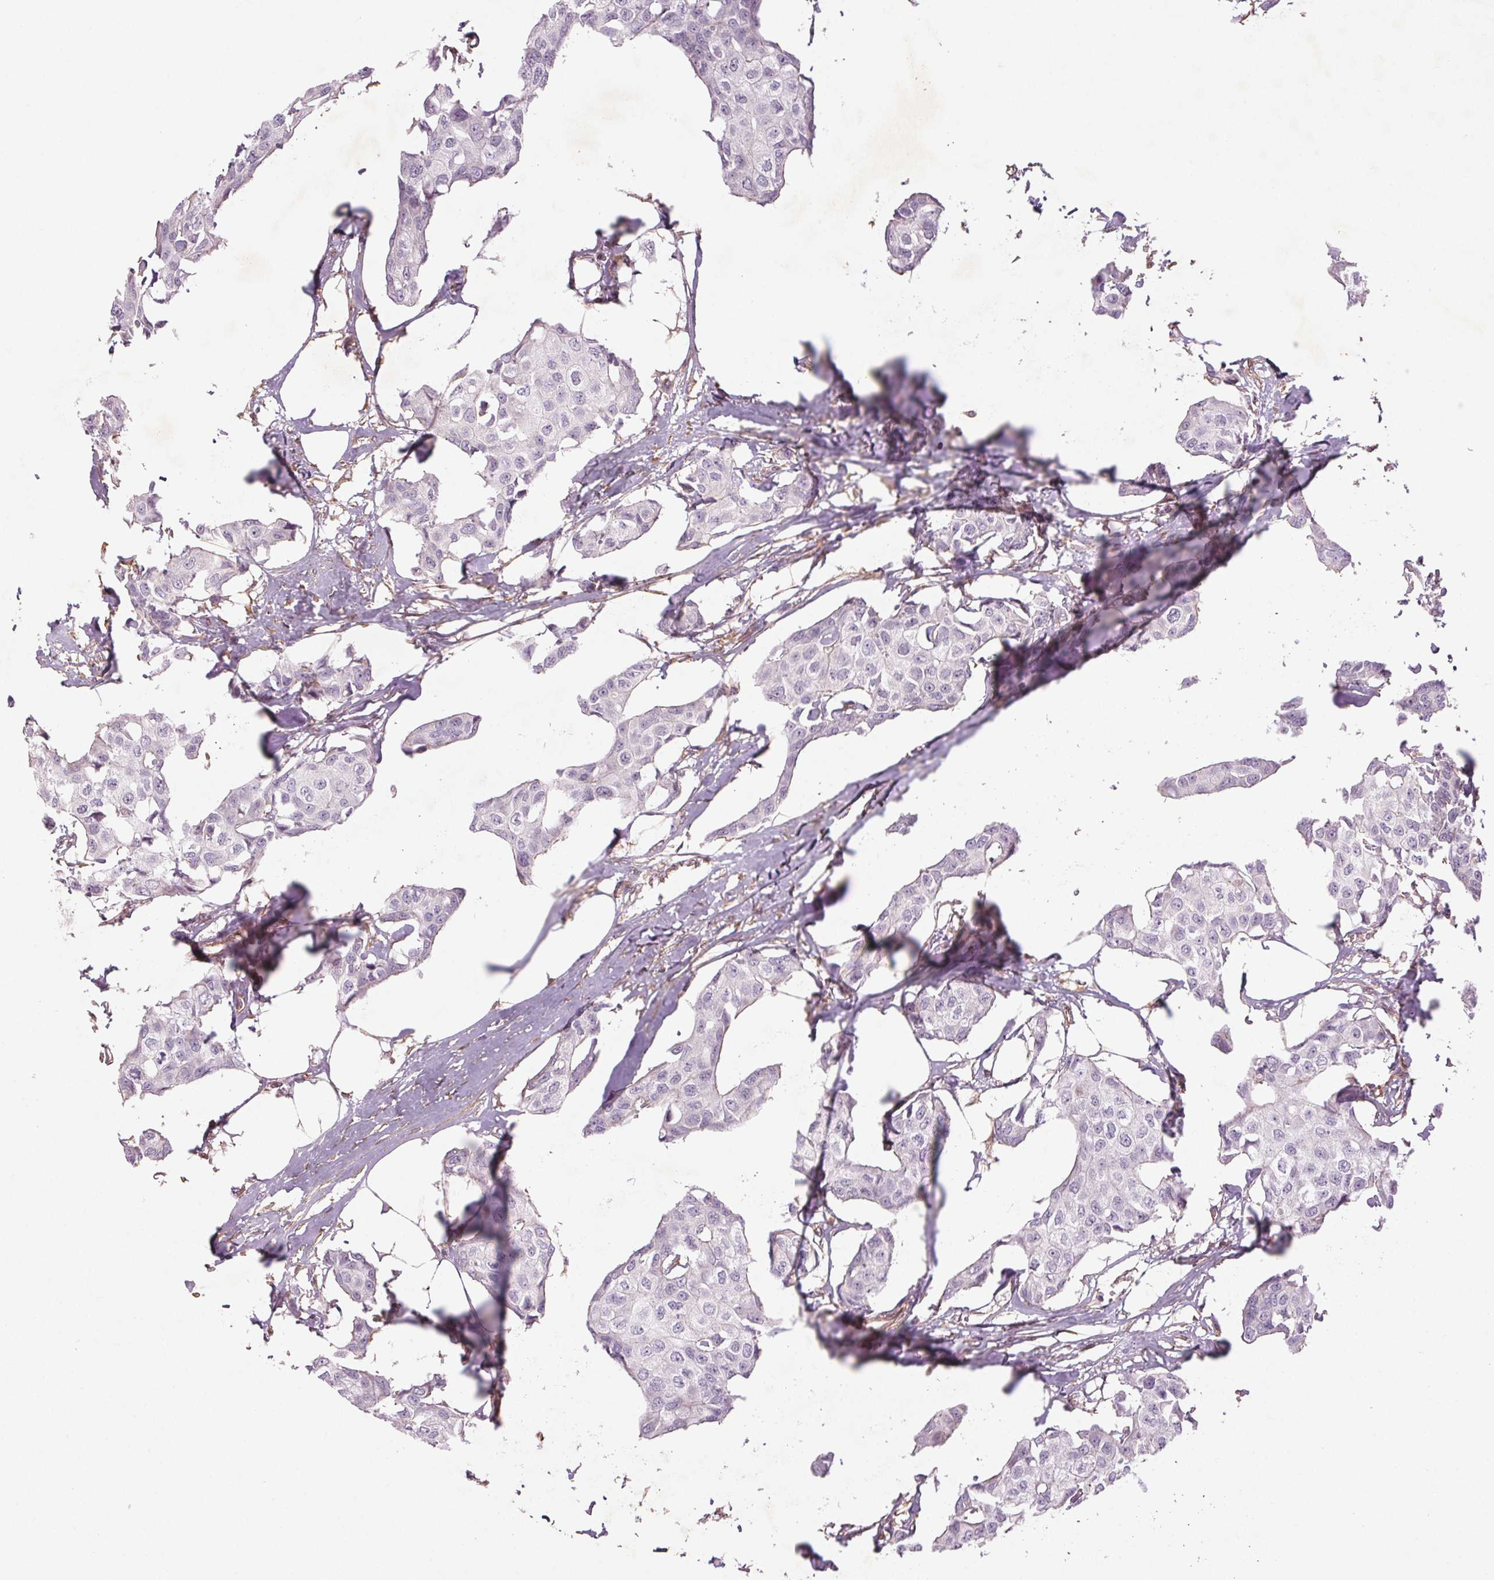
{"staining": {"intensity": "negative", "quantity": "none", "location": "none"}, "tissue": "breast cancer", "cell_type": "Tumor cells", "image_type": "cancer", "snomed": [{"axis": "morphology", "description": "Duct carcinoma"}, {"axis": "topography", "description": "Breast"}], "caption": "Photomicrograph shows no significant protein expression in tumor cells of breast infiltrating ductal carcinoma. (Immunohistochemistry, brightfield microscopy, high magnification).", "gene": "CCSER1", "patient": {"sex": "female", "age": 80}}